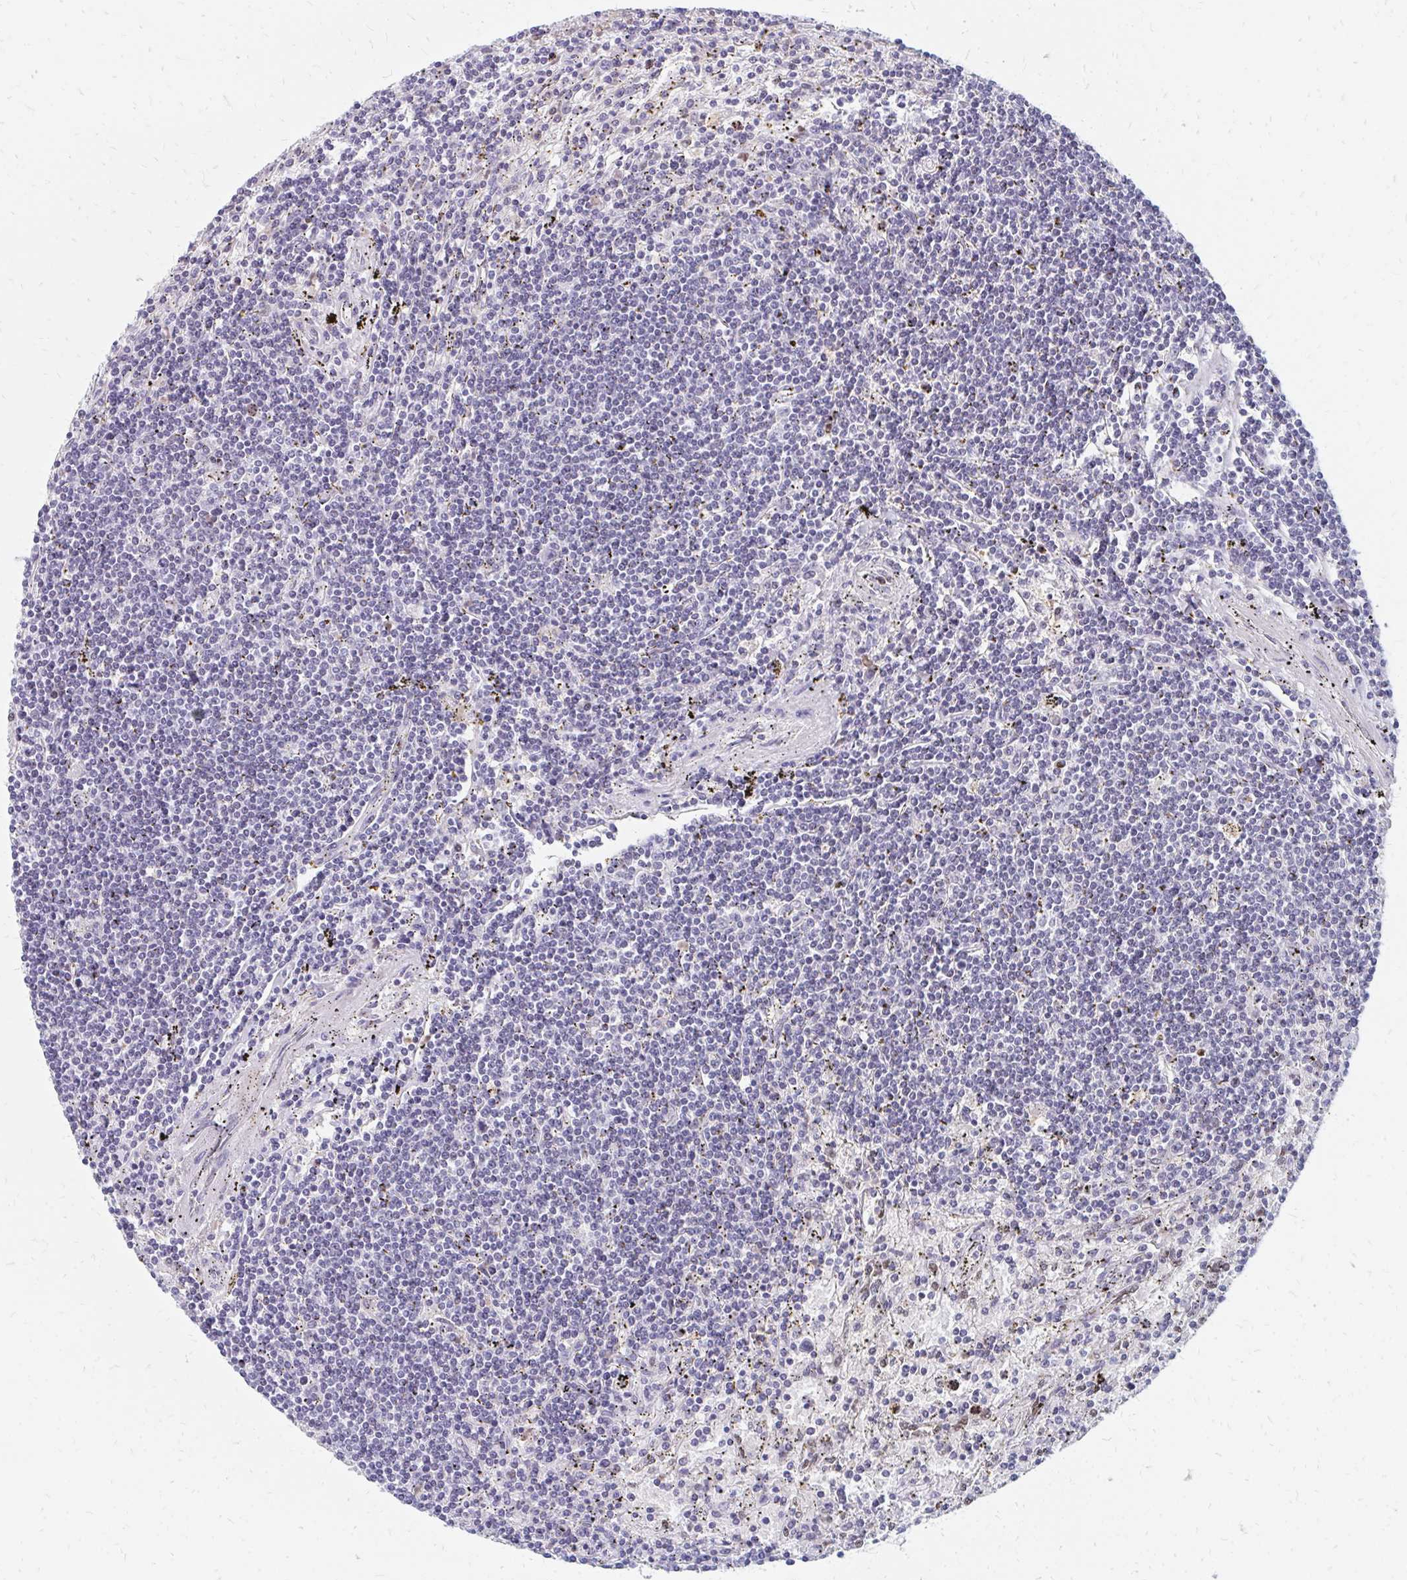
{"staining": {"intensity": "negative", "quantity": "none", "location": "none"}, "tissue": "lymphoma", "cell_type": "Tumor cells", "image_type": "cancer", "snomed": [{"axis": "morphology", "description": "Malignant lymphoma, non-Hodgkin's type, Low grade"}, {"axis": "topography", "description": "Spleen"}], "caption": "DAB (3,3'-diaminobenzidine) immunohistochemical staining of human lymphoma displays no significant expression in tumor cells. (IHC, brightfield microscopy, high magnification).", "gene": "PLK3", "patient": {"sex": "male", "age": 76}}